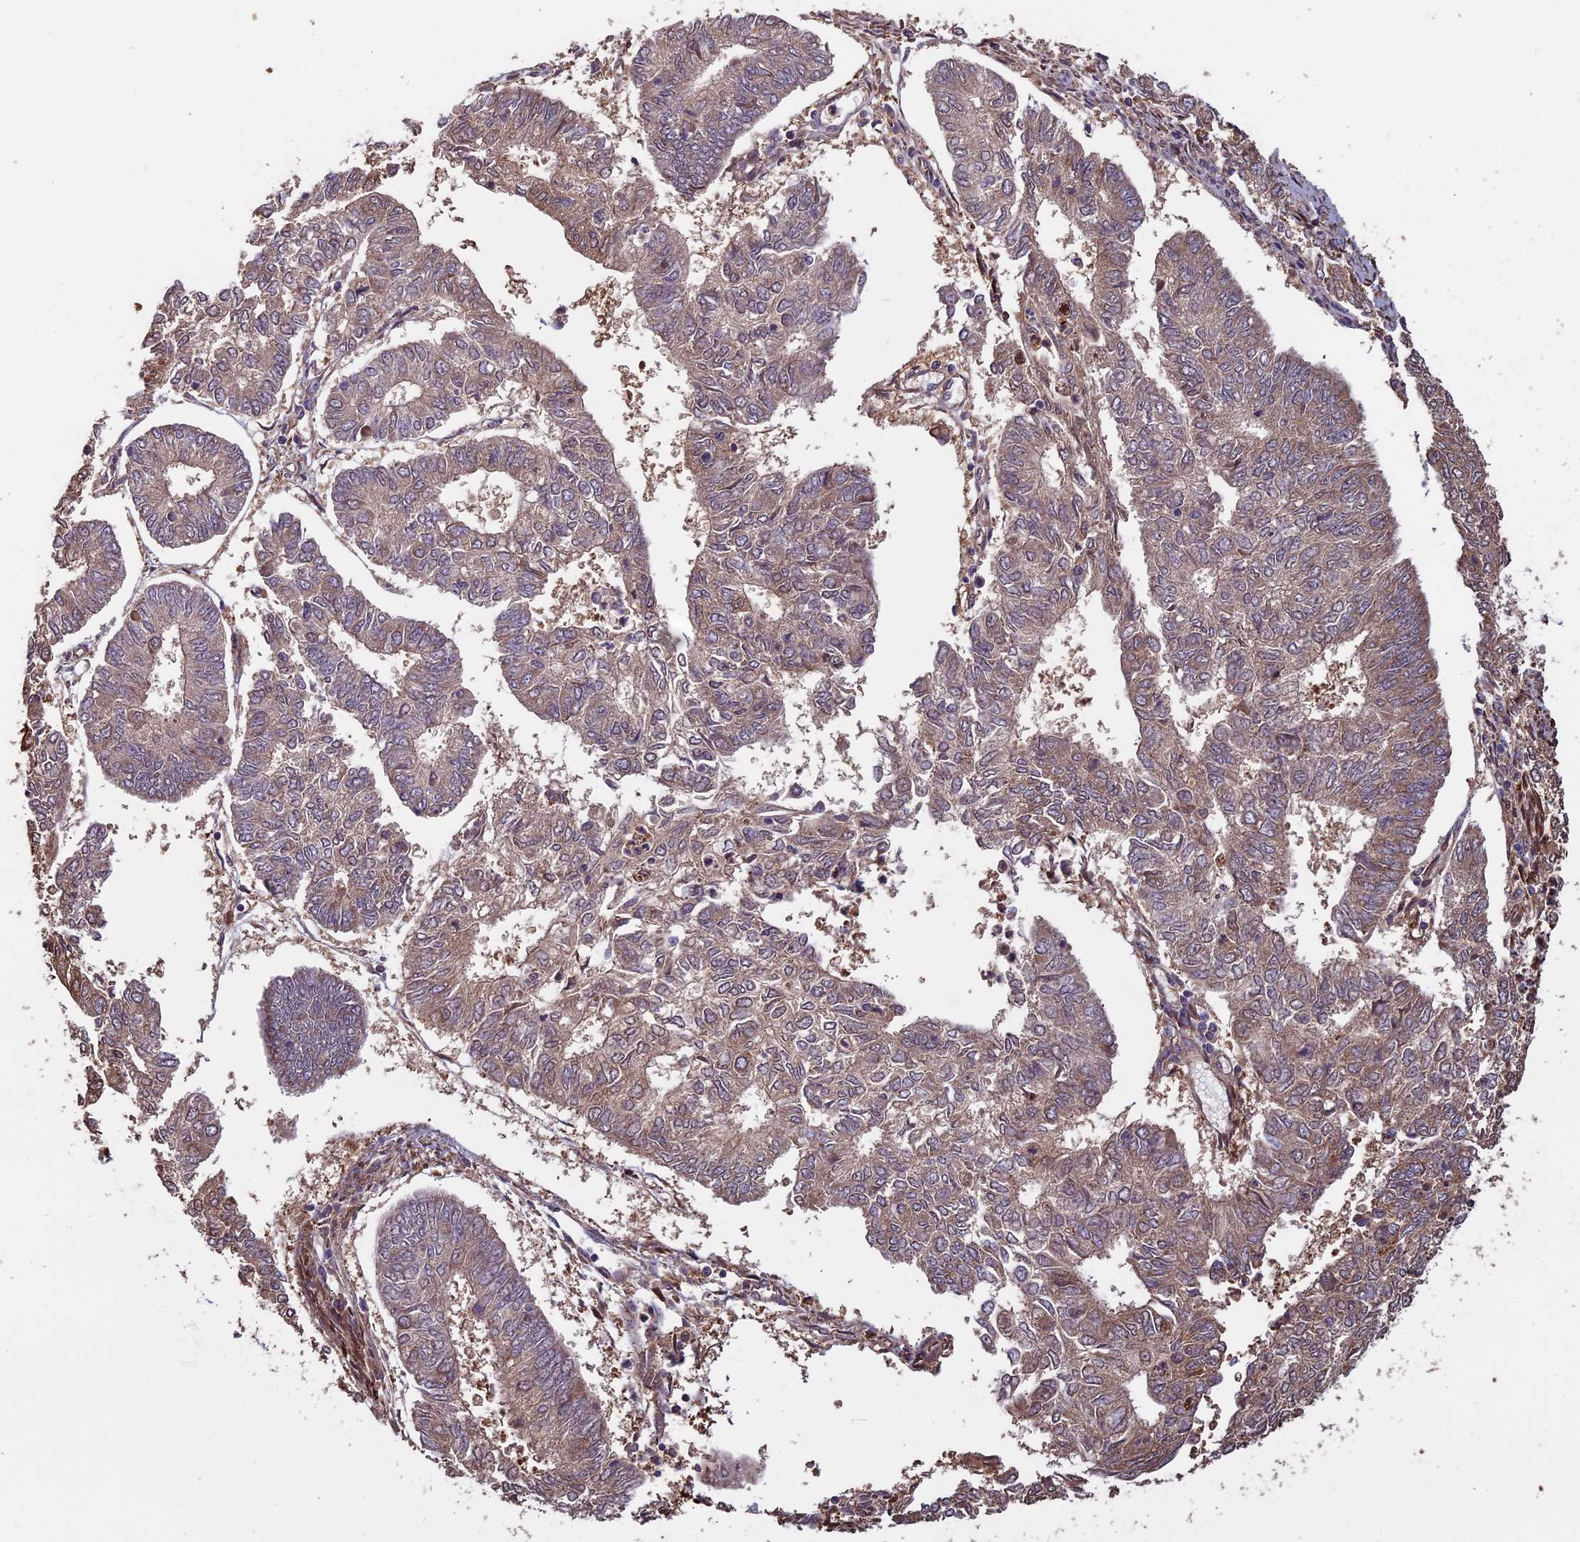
{"staining": {"intensity": "weak", "quantity": "25%-75%", "location": "cytoplasmic/membranous"}, "tissue": "endometrial cancer", "cell_type": "Tumor cells", "image_type": "cancer", "snomed": [{"axis": "morphology", "description": "Adenocarcinoma, NOS"}, {"axis": "topography", "description": "Endometrium"}], "caption": "Adenocarcinoma (endometrial) stained with a brown dye reveals weak cytoplasmic/membranous positive staining in about 25%-75% of tumor cells.", "gene": "VWA3A", "patient": {"sex": "female", "age": 68}}